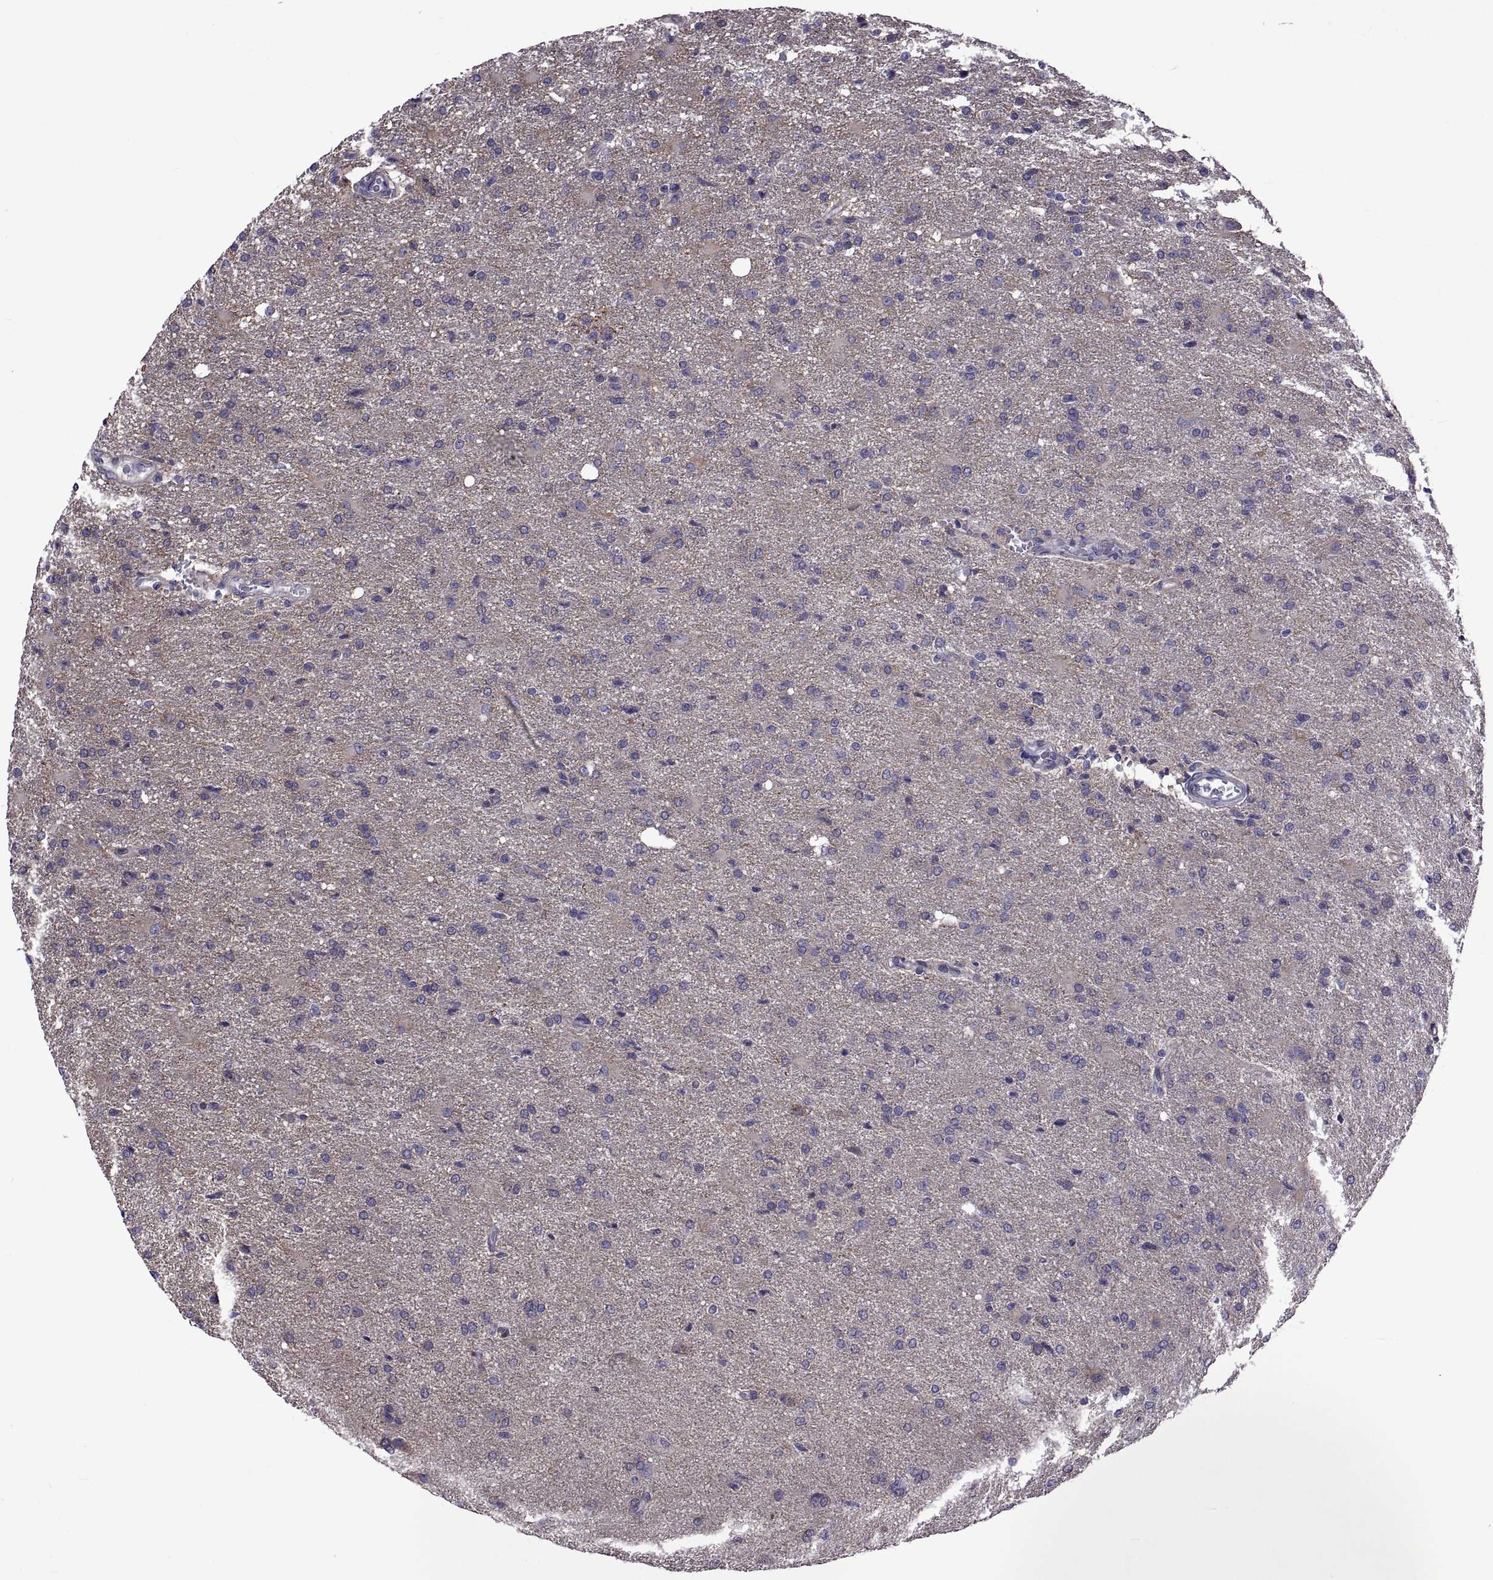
{"staining": {"intensity": "negative", "quantity": "none", "location": "none"}, "tissue": "glioma", "cell_type": "Tumor cells", "image_type": "cancer", "snomed": [{"axis": "morphology", "description": "Glioma, malignant, High grade"}, {"axis": "topography", "description": "Brain"}], "caption": "Immunohistochemistry (IHC) image of human glioma stained for a protein (brown), which reveals no positivity in tumor cells. The staining is performed using DAB (3,3'-diaminobenzidine) brown chromogen with nuclei counter-stained in using hematoxylin.", "gene": "TMC3", "patient": {"sex": "male", "age": 68}}